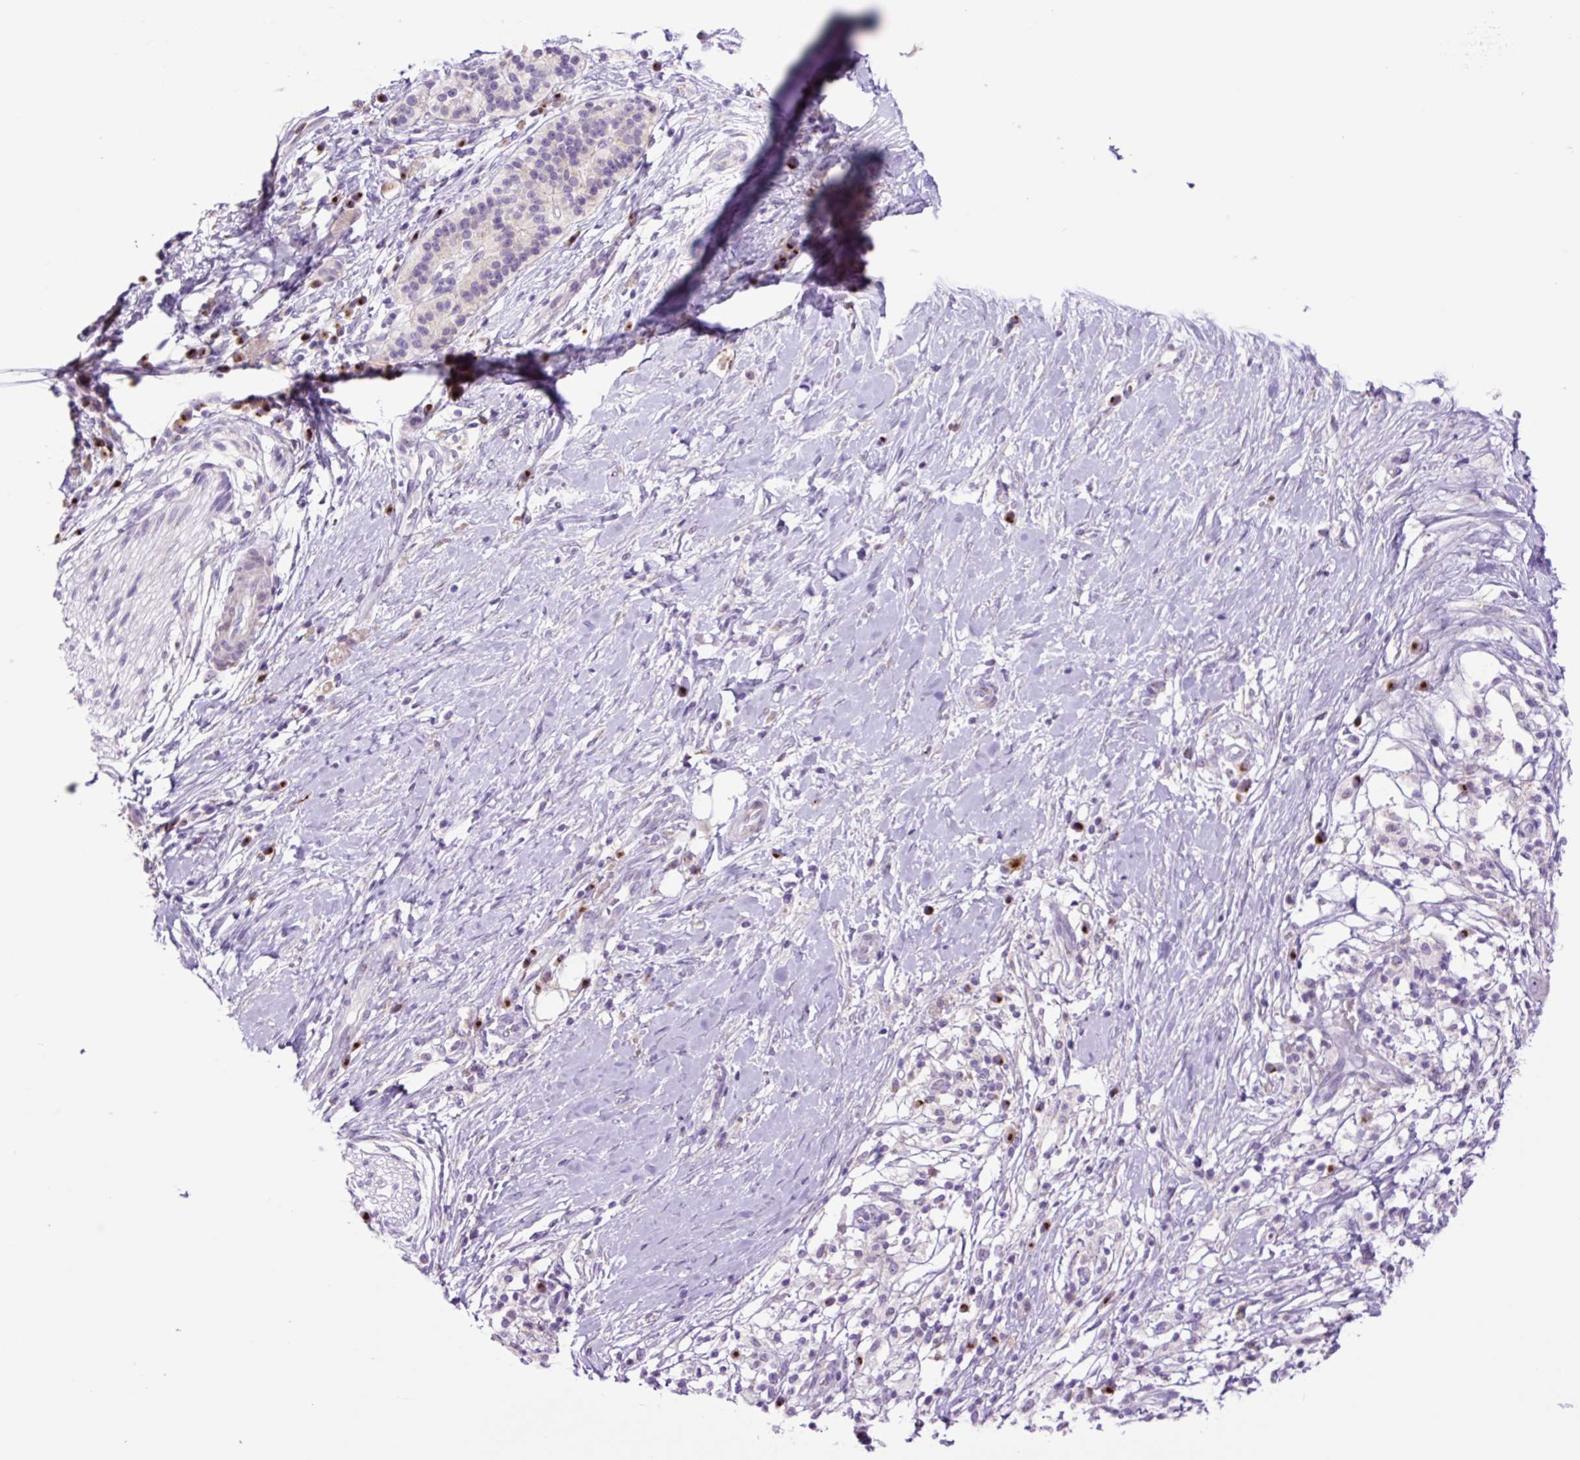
{"staining": {"intensity": "negative", "quantity": "none", "location": "none"}, "tissue": "pancreatic cancer", "cell_type": "Tumor cells", "image_type": "cancer", "snomed": [{"axis": "morphology", "description": "Adenocarcinoma, NOS"}, {"axis": "topography", "description": "Pancreas"}], "caption": "Pancreatic cancer was stained to show a protein in brown. There is no significant expression in tumor cells.", "gene": "MFSD3", "patient": {"sex": "male", "age": 68}}